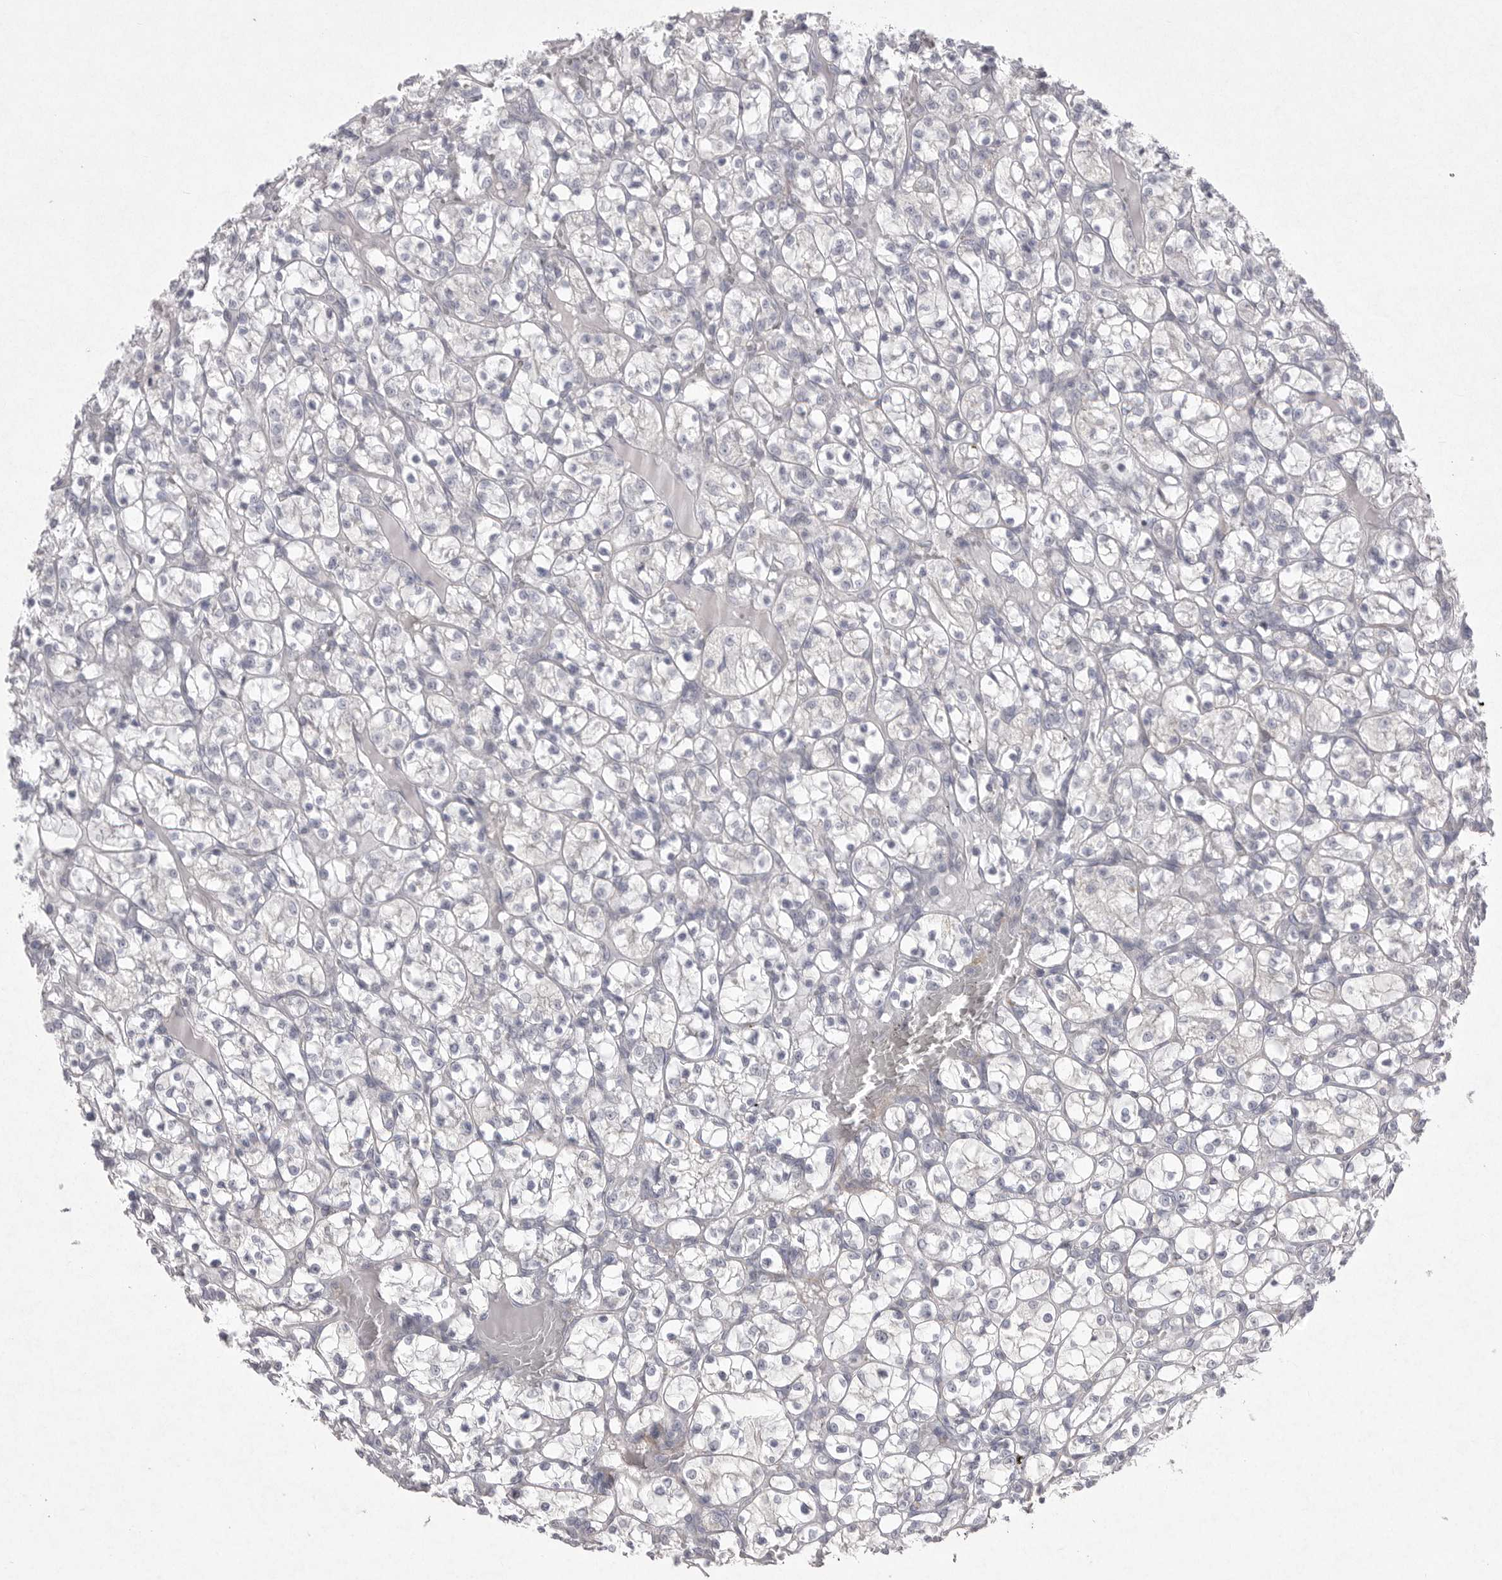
{"staining": {"intensity": "negative", "quantity": "none", "location": "none"}, "tissue": "renal cancer", "cell_type": "Tumor cells", "image_type": "cancer", "snomed": [{"axis": "morphology", "description": "Adenocarcinoma, NOS"}, {"axis": "topography", "description": "Kidney"}], "caption": "Renal cancer (adenocarcinoma) was stained to show a protein in brown. There is no significant staining in tumor cells.", "gene": "VANGL2", "patient": {"sex": "female", "age": 69}}